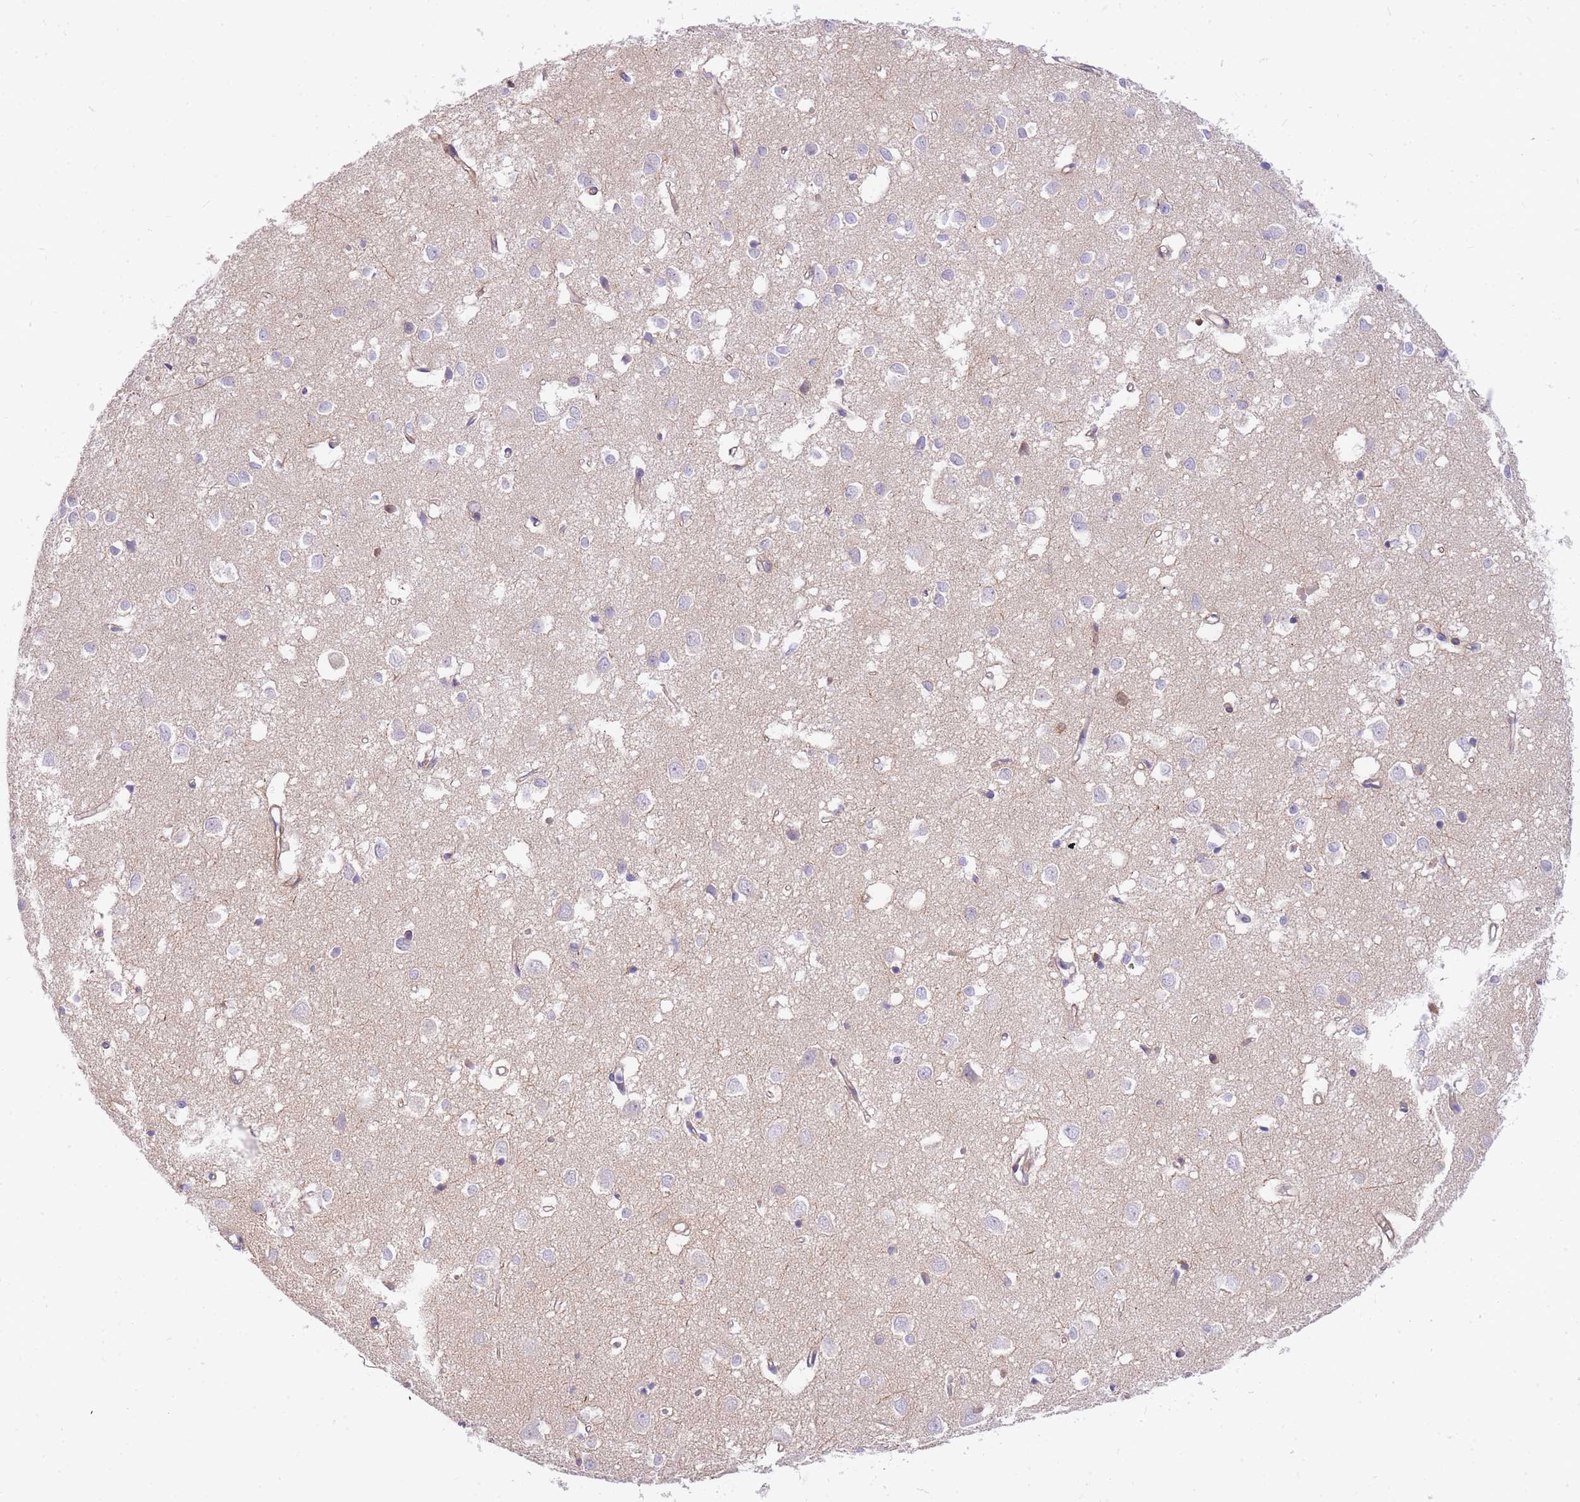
{"staining": {"intensity": "negative", "quantity": "none", "location": "none"}, "tissue": "cerebral cortex", "cell_type": "Endothelial cells", "image_type": "normal", "snomed": [{"axis": "morphology", "description": "Normal tissue, NOS"}, {"axis": "topography", "description": "Cerebral cortex"}], "caption": "Cerebral cortex stained for a protein using immunohistochemistry (IHC) displays no expression endothelial cells.", "gene": "S100PBP", "patient": {"sex": "female", "age": 64}}